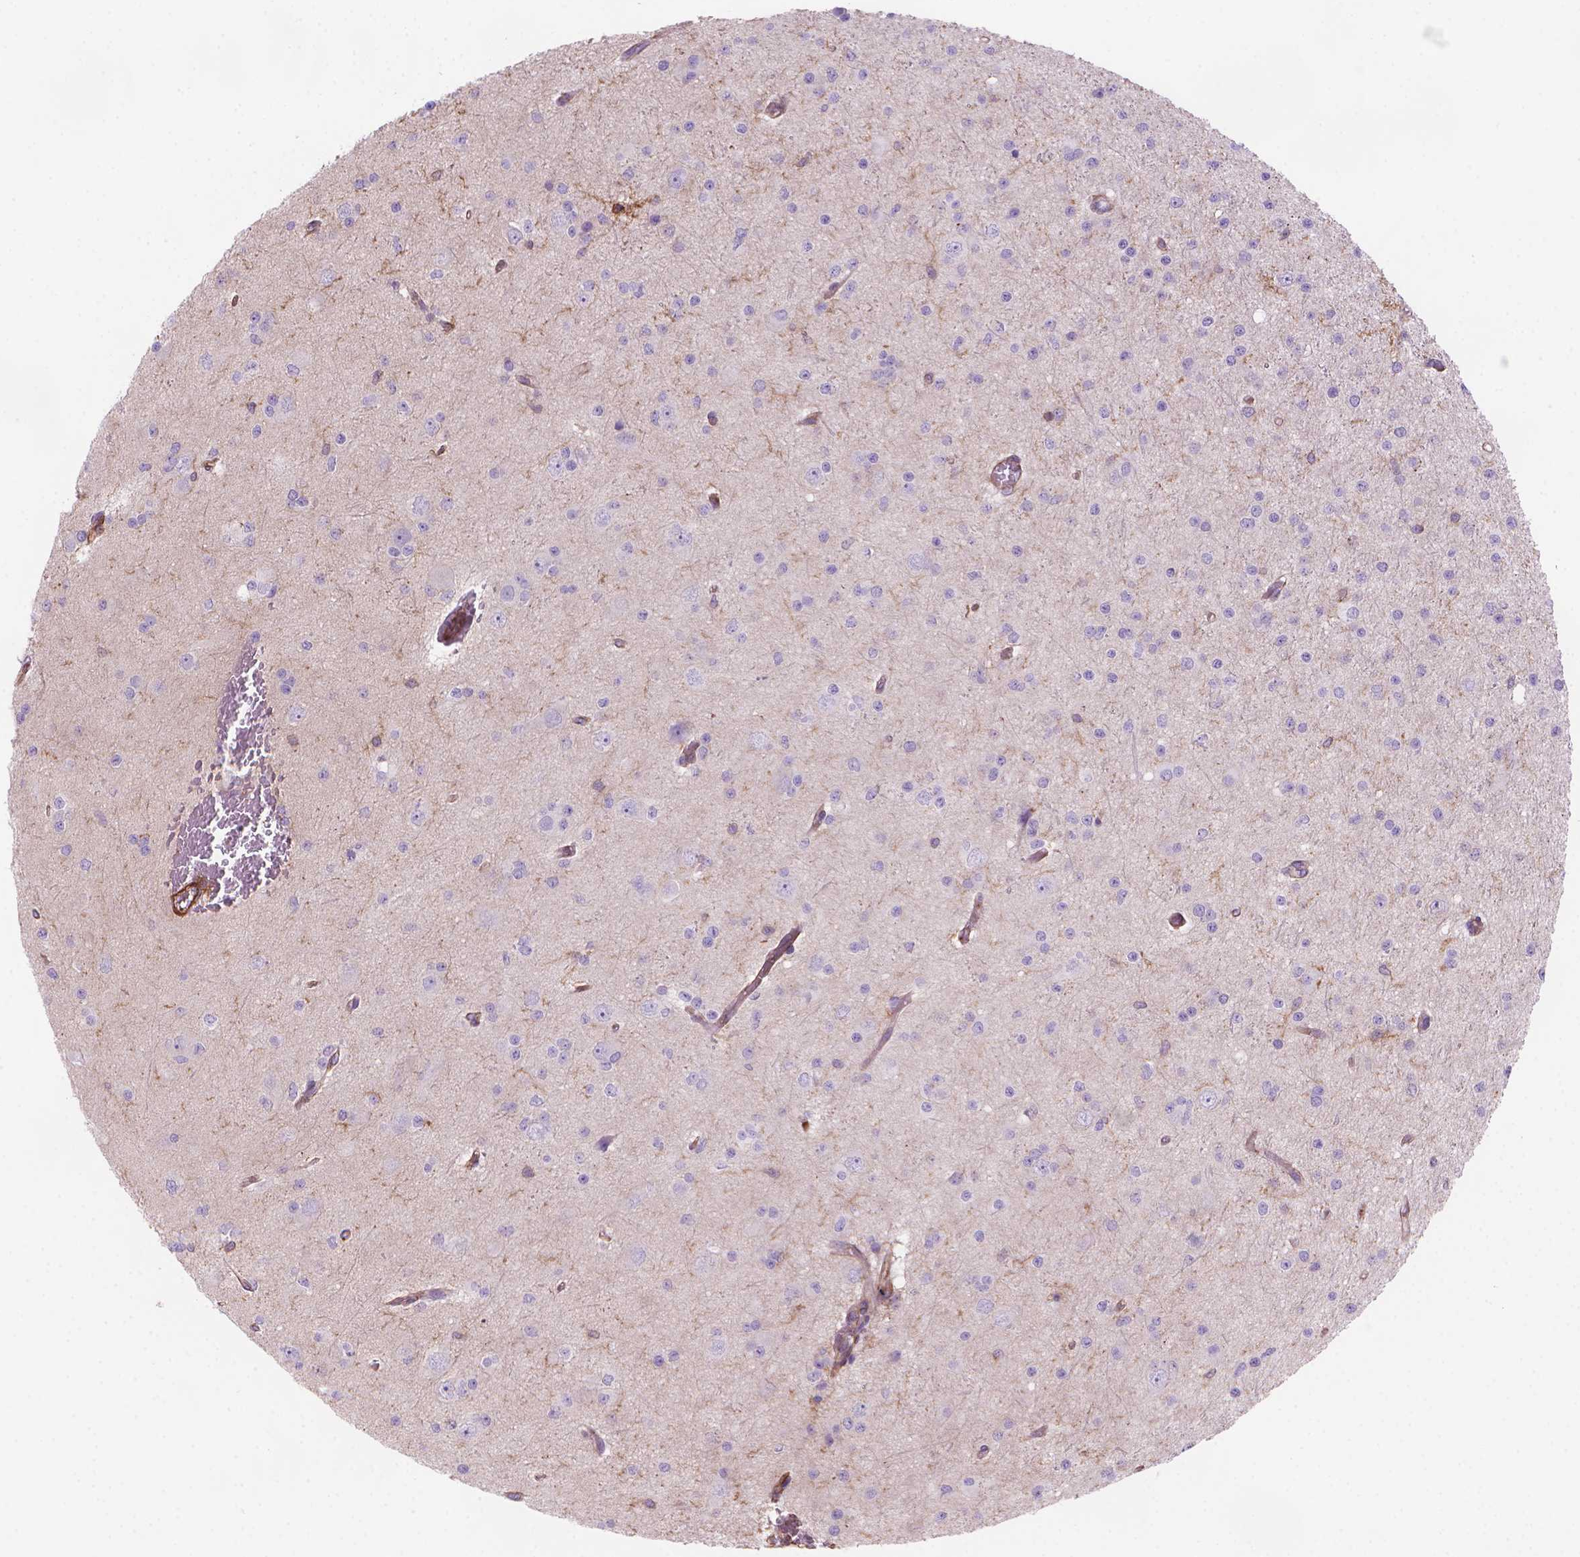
{"staining": {"intensity": "negative", "quantity": "none", "location": "none"}, "tissue": "glioma", "cell_type": "Tumor cells", "image_type": "cancer", "snomed": [{"axis": "morphology", "description": "Glioma, malignant, Low grade"}, {"axis": "topography", "description": "Brain"}], "caption": "The image demonstrates no staining of tumor cells in glioma.", "gene": "PATJ", "patient": {"sex": "male", "age": 27}}